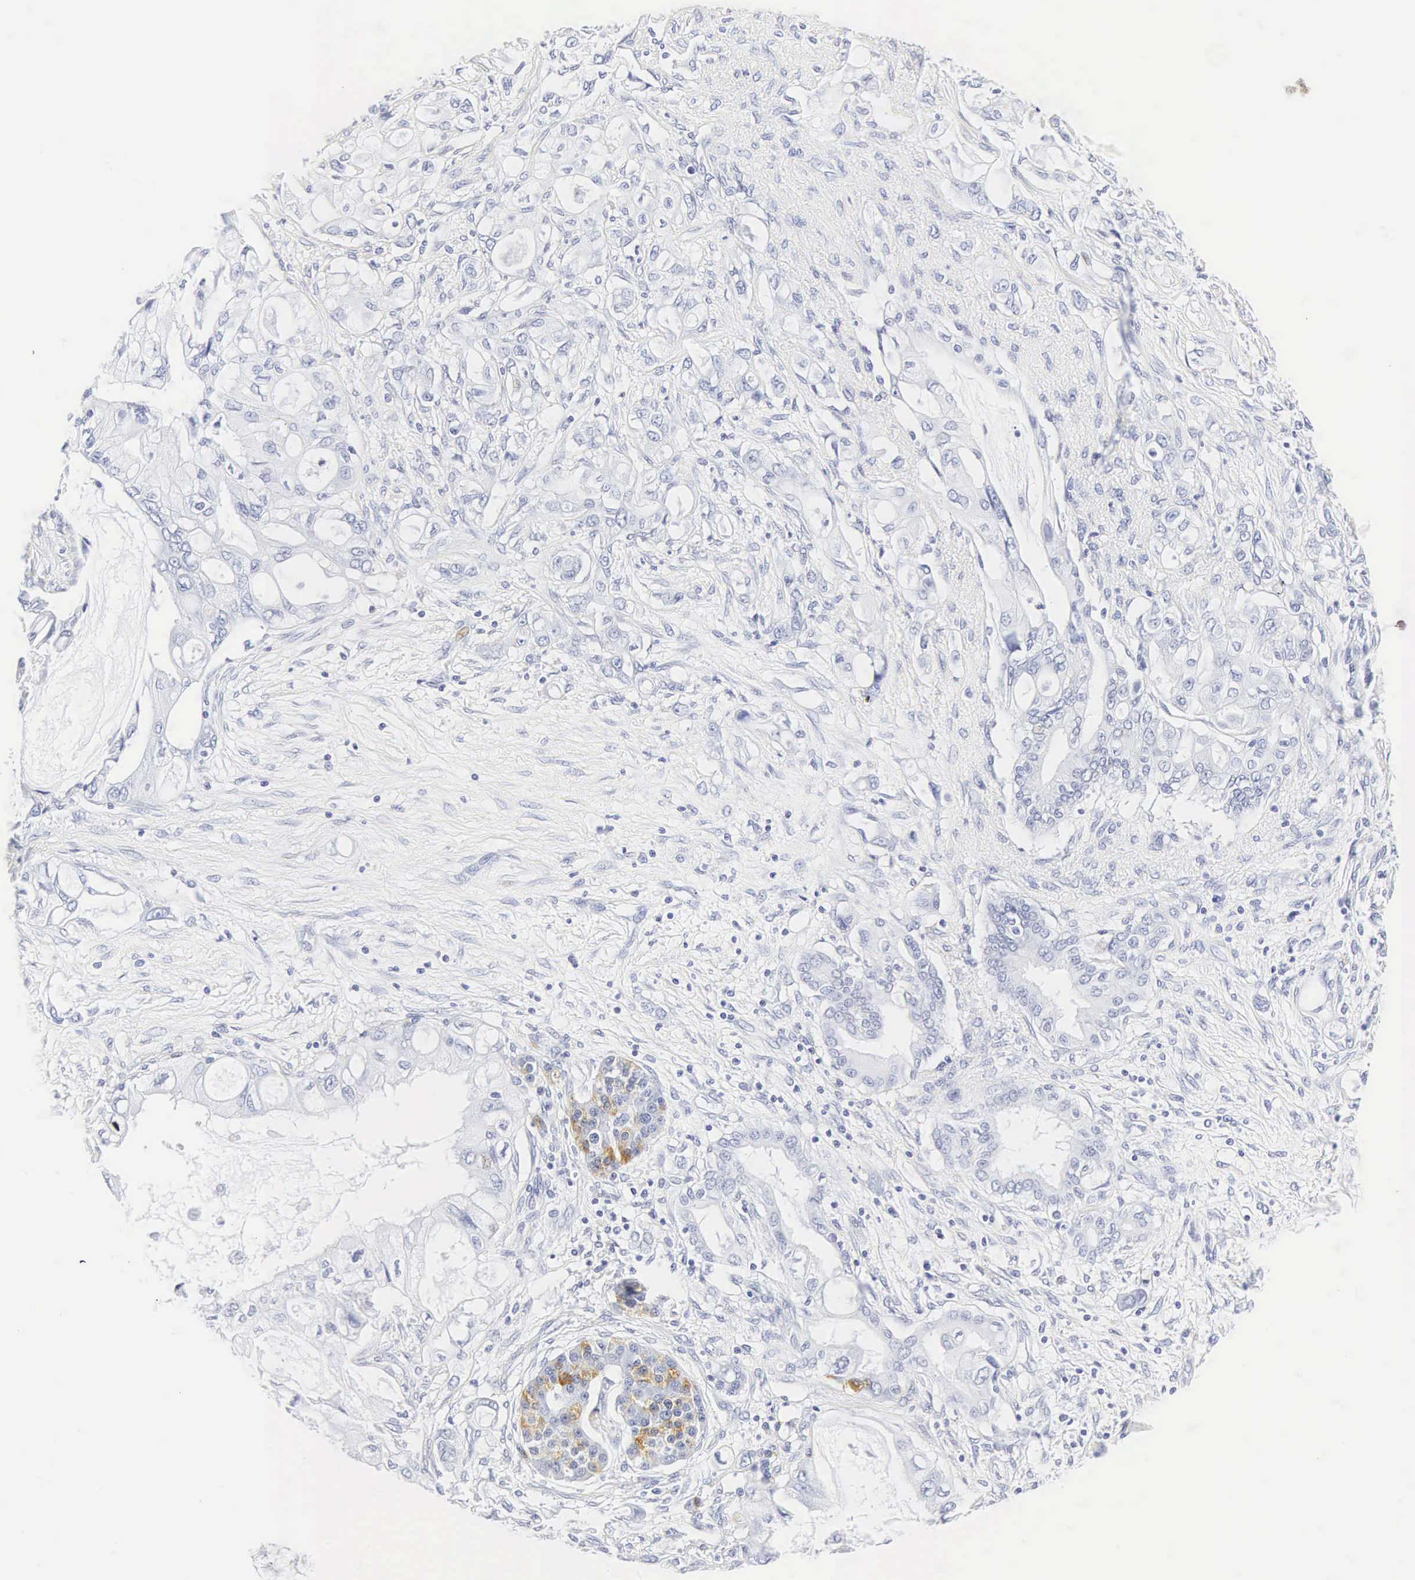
{"staining": {"intensity": "negative", "quantity": "none", "location": "none"}, "tissue": "pancreatic cancer", "cell_type": "Tumor cells", "image_type": "cancer", "snomed": [{"axis": "morphology", "description": "Adenocarcinoma, NOS"}, {"axis": "topography", "description": "Pancreas"}], "caption": "Immunohistochemistry (IHC) image of human pancreatic cancer stained for a protein (brown), which exhibits no expression in tumor cells.", "gene": "INS", "patient": {"sex": "female", "age": 70}}